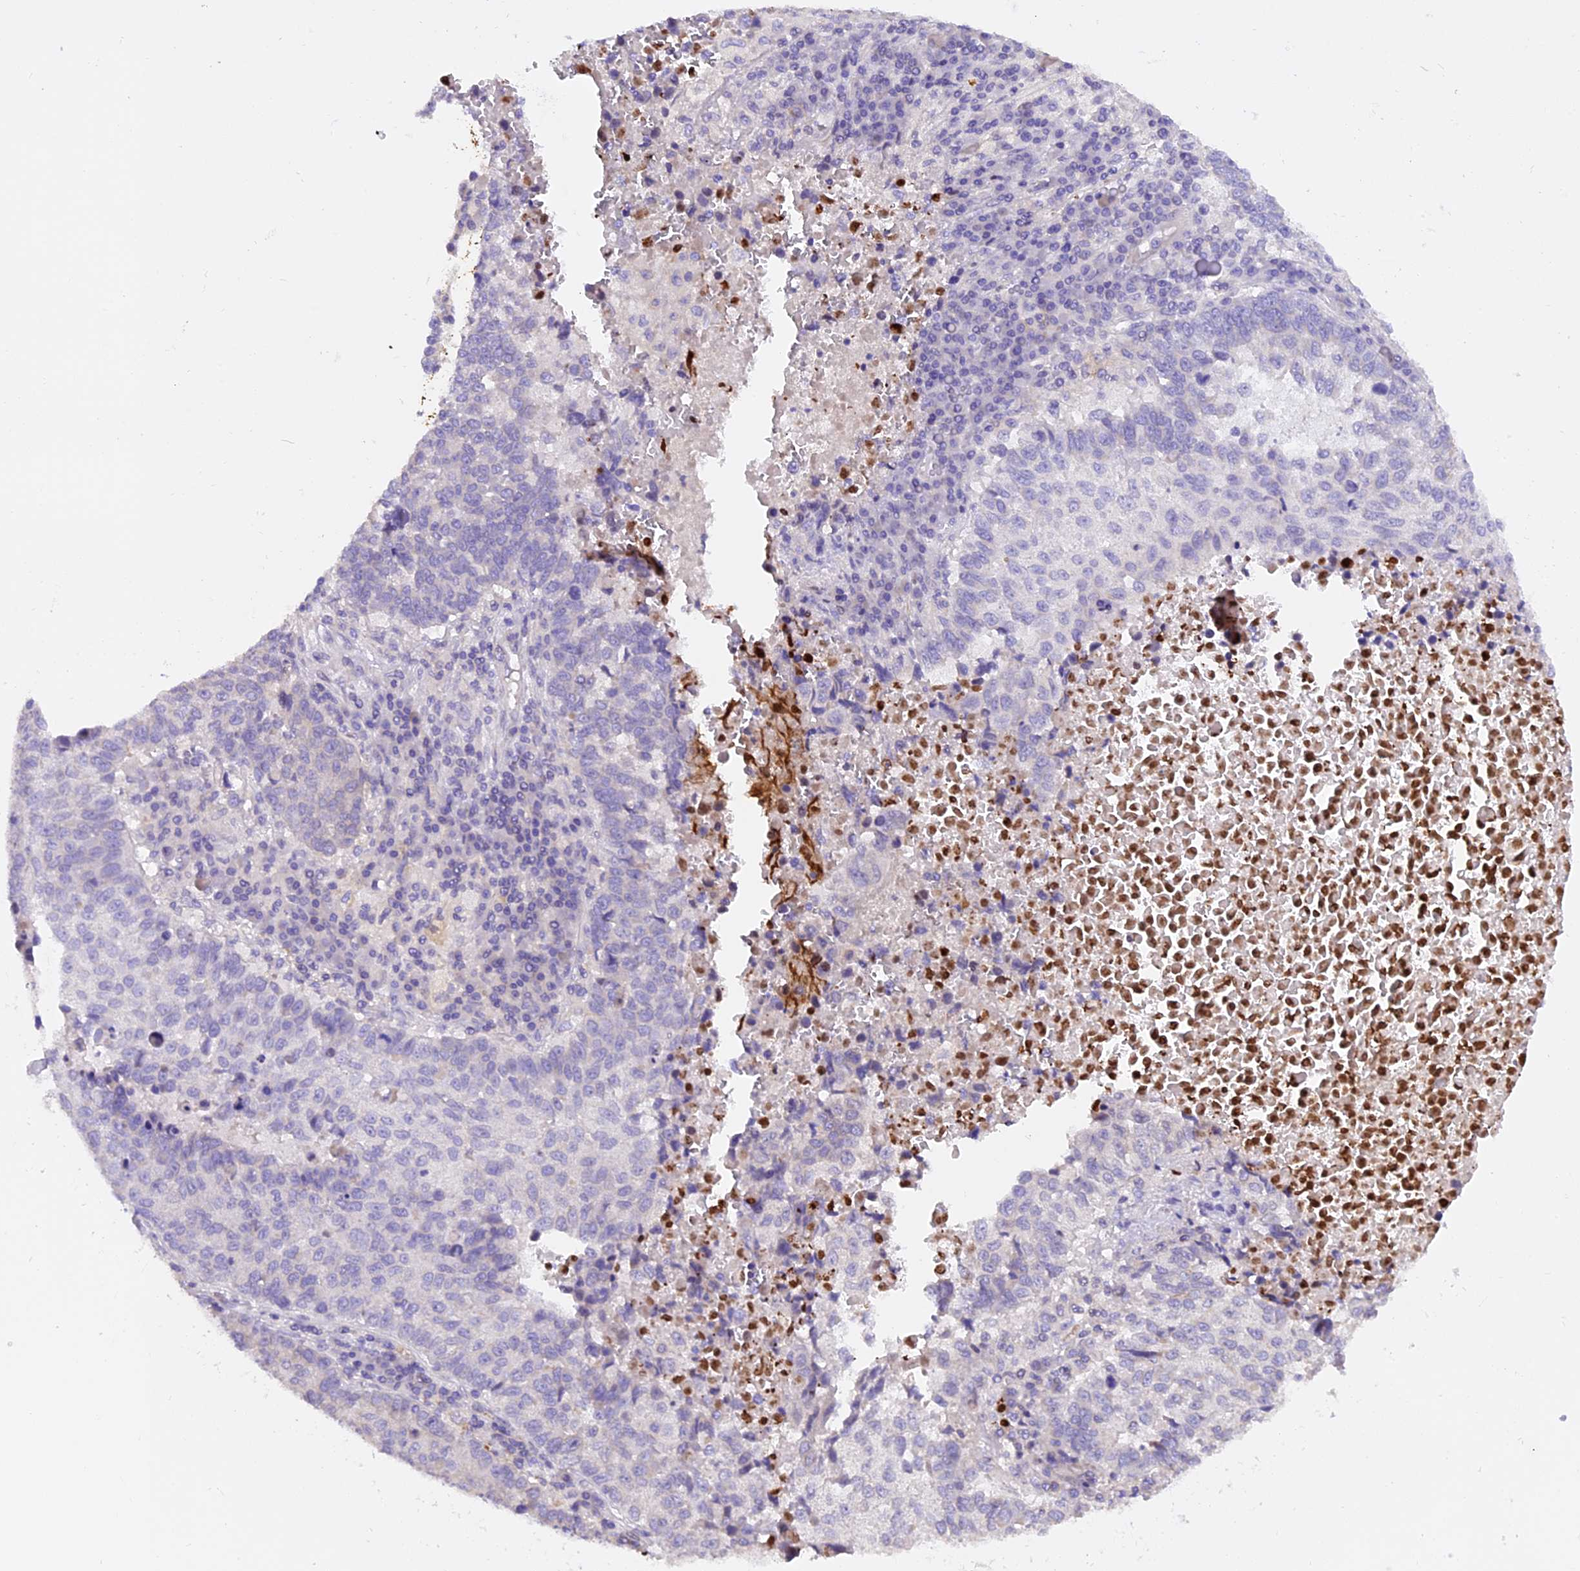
{"staining": {"intensity": "negative", "quantity": "none", "location": "none"}, "tissue": "lung cancer", "cell_type": "Tumor cells", "image_type": "cancer", "snomed": [{"axis": "morphology", "description": "Squamous cell carcinoma, NOS"}, {"axis": "topography", "description": "Lung"}], "caption": "IHC photomicrograph of neoplastic tissue: squamous cell carcinoma (lung) stained with DAB (3,3'-diaminobenzidine) exhibits no significant protein expression in tumor cells.", "gene": "MAP3K7CL", "patient": {"sex": "male", "age": 73}}